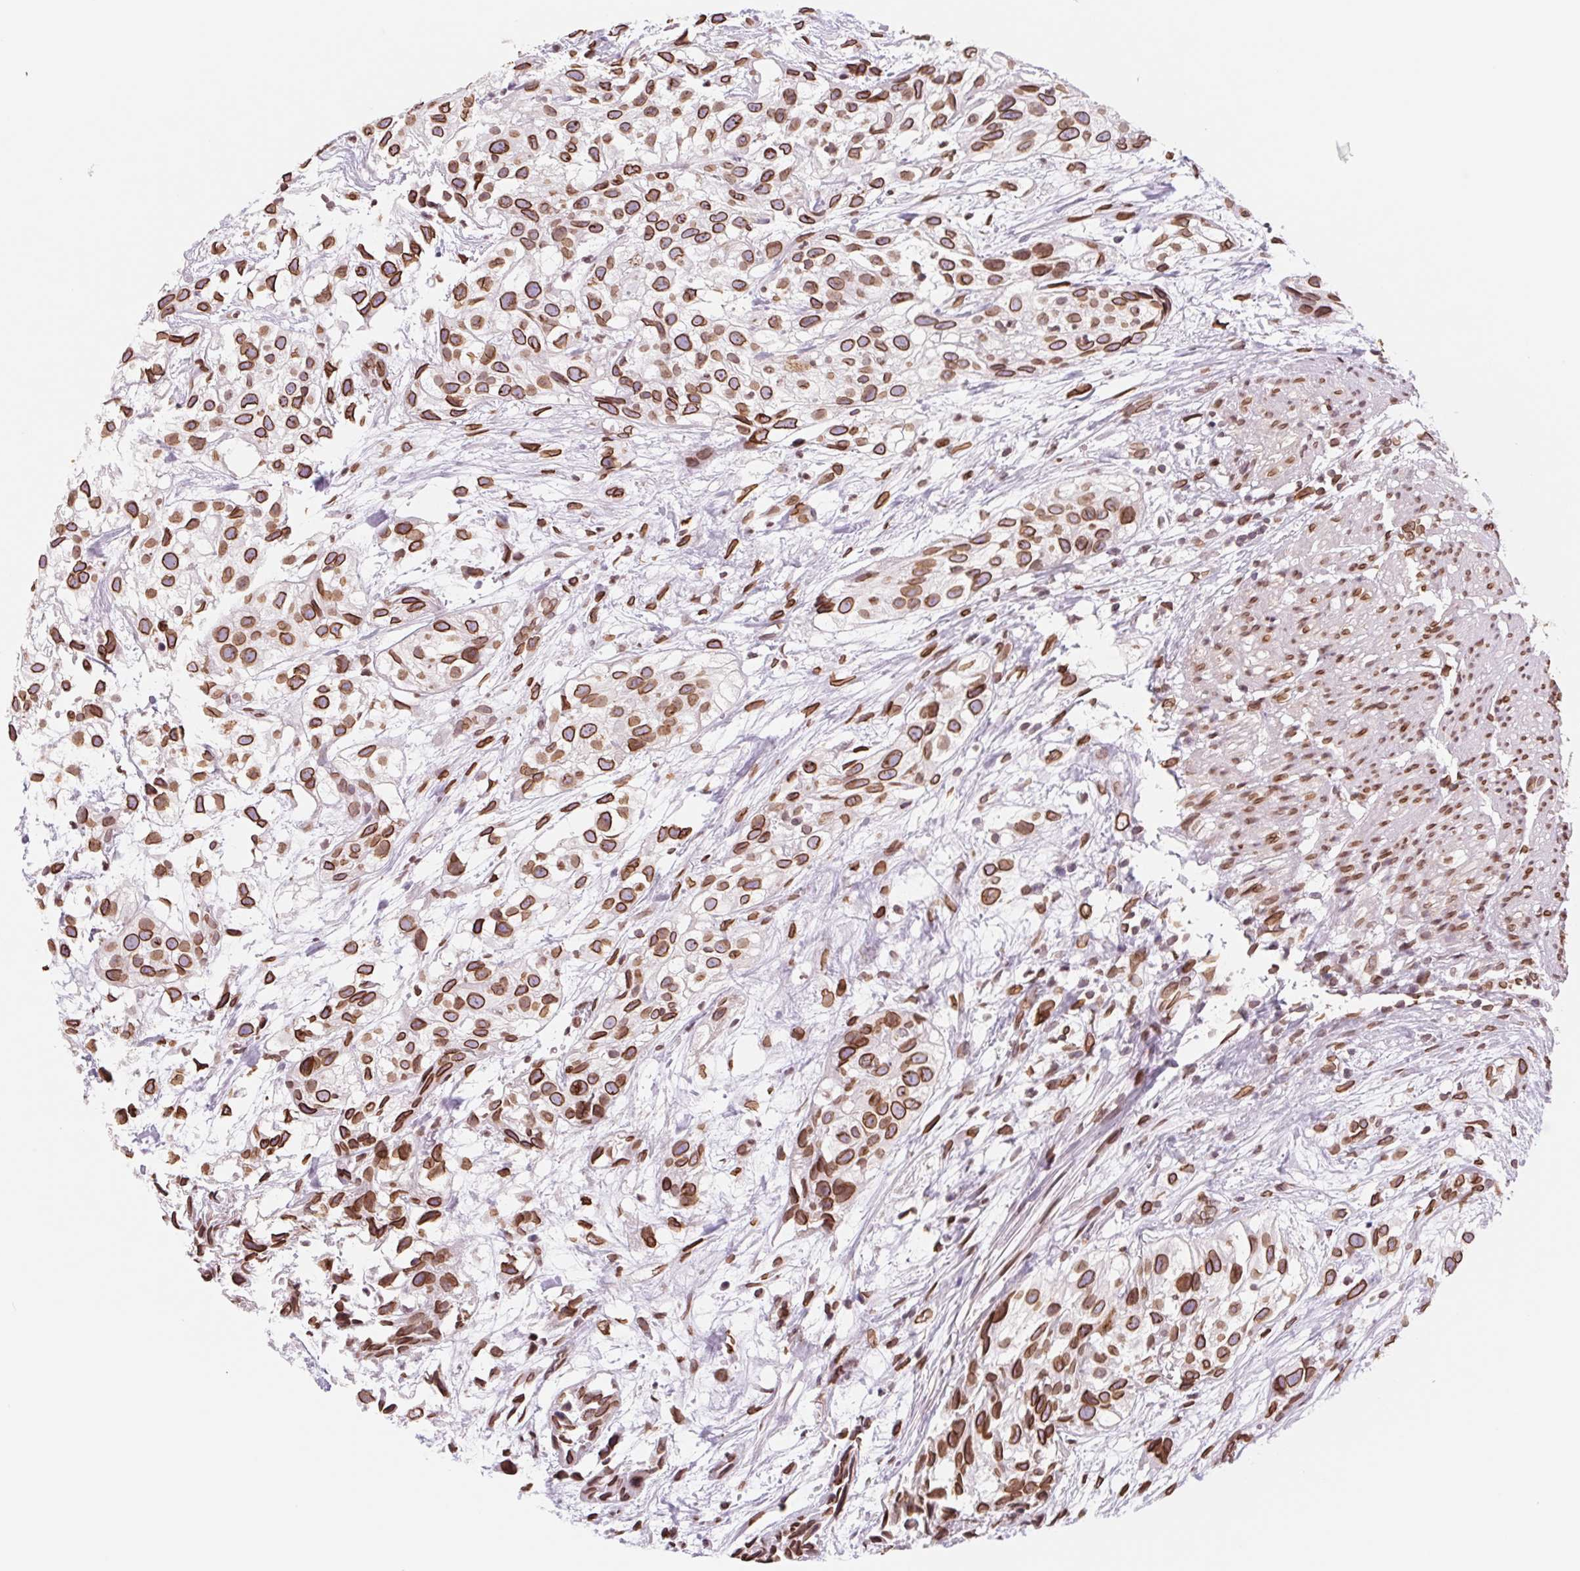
{"staining": {"intensity": "strong", "quantity": ">75%", "location": "cytoplasmic/membranous,nuclear"}, "tissue": "urothelial cancer", "cell_type": "Tumor cells", "image_type": "cancer", "snomed": [{"axis": "morphology", "description": "Urothelial carcinoma, High grade"}, {"axis": "topography", "description": "Urinary bladder"}], "caption": "High-power microscopy captured an immunohistochemistry photomicrograph of high-grade urothelial carcinoma, revealing strong cytoplasmic/membranous and nuclear positivity in about >75% of tumor cells.", "gene": "LMNB2", "patient": {"sex": "male", "age": 56}}